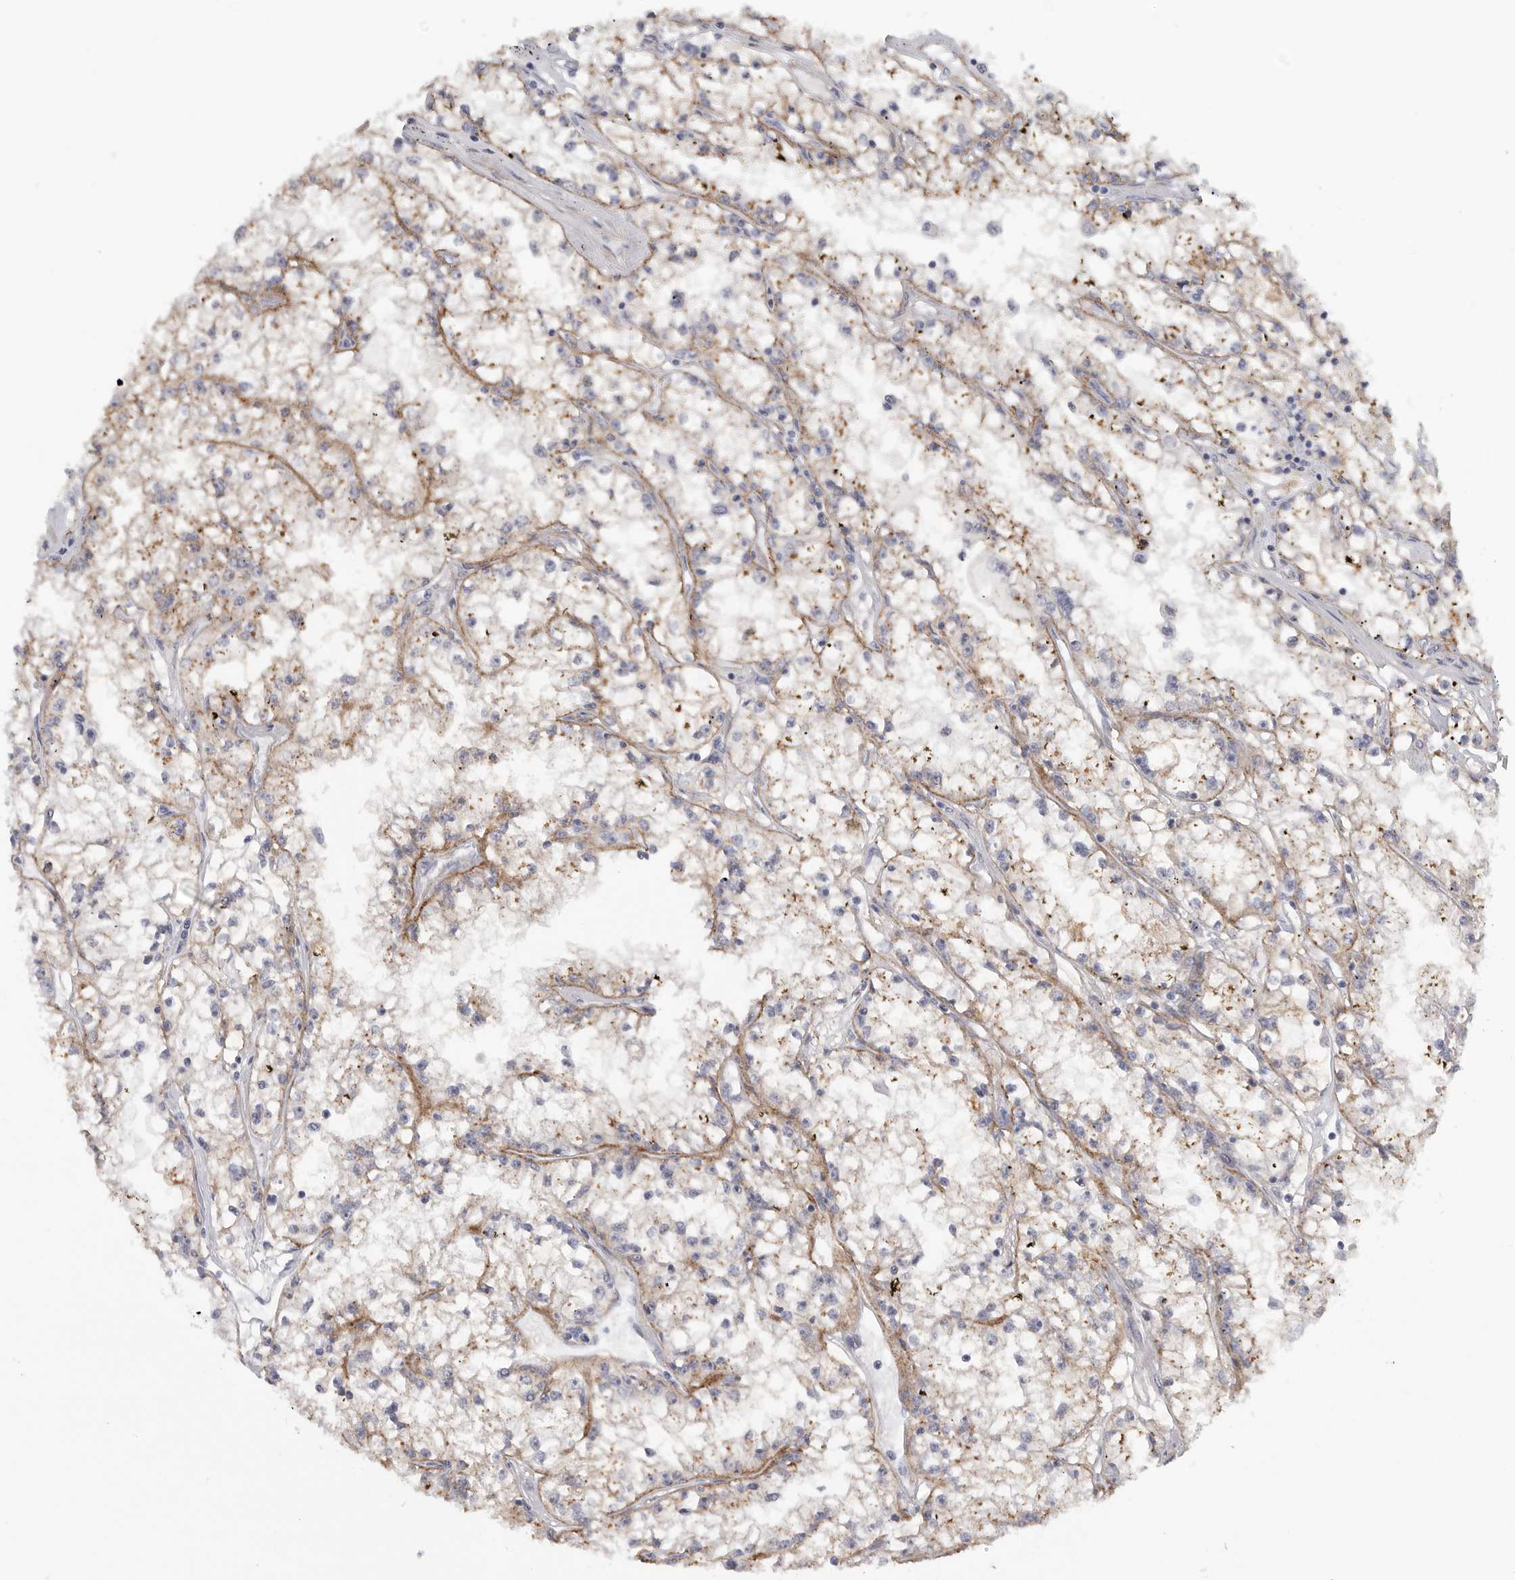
{"staining": {"intensity": "moderate", "quantity": ">75%", "location": "cytoplasmic/membranous"}, "tissue": "renal cancer", "cell_type": "Tumor cells", "image_type": "cancer", "snomed": [{"axis": "morphology", "description": "Adenocarcinoma, NOS"}, {"axis": "topography", "description": "Kidney"}], "caption": "A photomicrograph of renal cancer stained for a protein displays moderate cytoplasmic/membranous brown staining in tumor cells.", "gene": "TNR", "patient": {"sex": "male", "age": 56}}